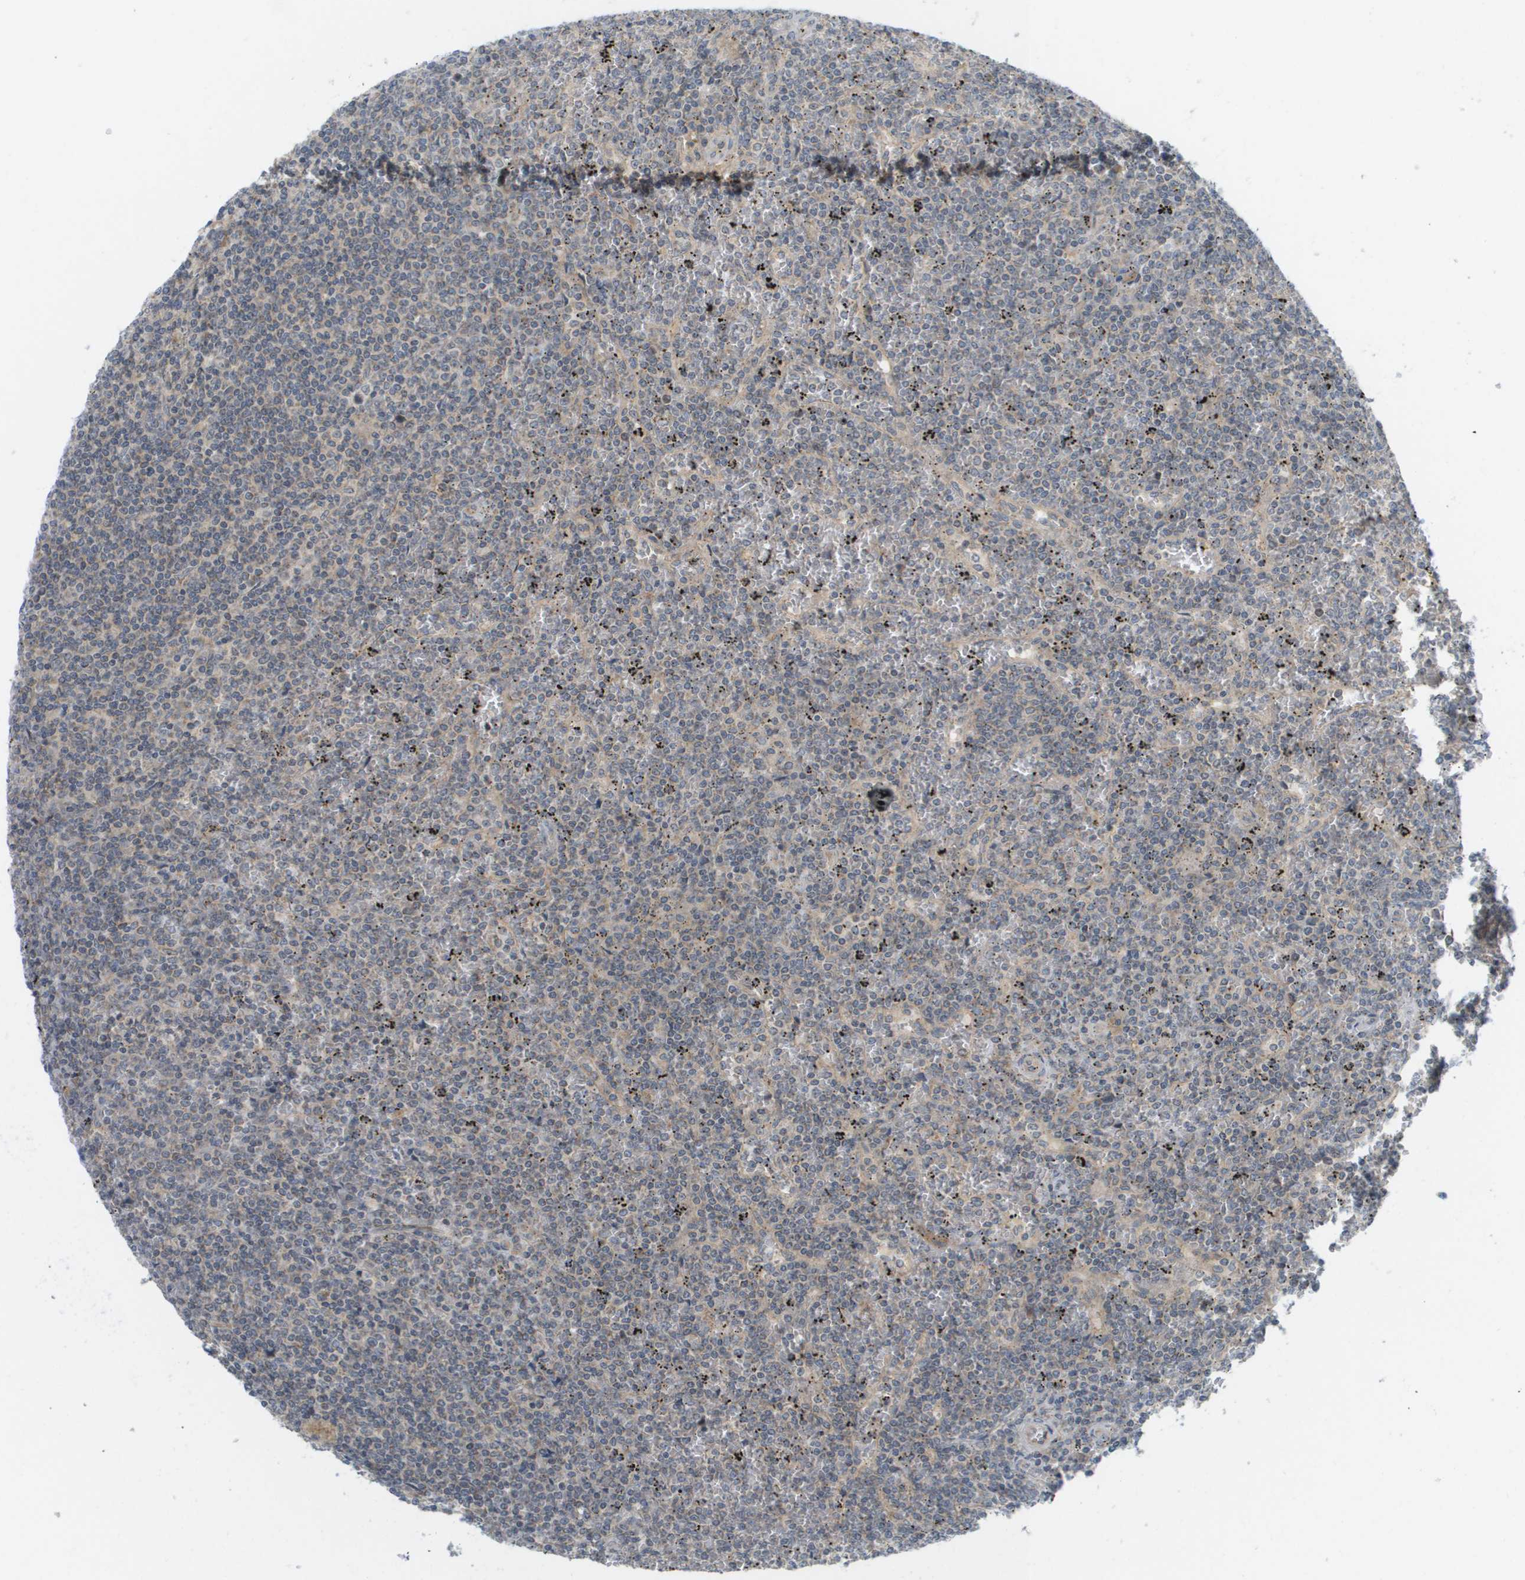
{"staining": {"intensity": "negative", "quantity": "none", "location": "none"}, "tissue": "lymphoma", "cell_type": "Tumor cells", "image_type": "cancer", "snomed": [{"axis": "morphology", "description": "Malignant lymphoma, non-Hodgkin's type, Low grade"}, {"axis": "topography", "description": "Spleen"}], "caption": "Lymphoma stained for a protein using immunohistochemistry (IHC) reveals no positivity tumor cells.", "gene": "PROC", "patient": {"sex": "female", "age": 19}}